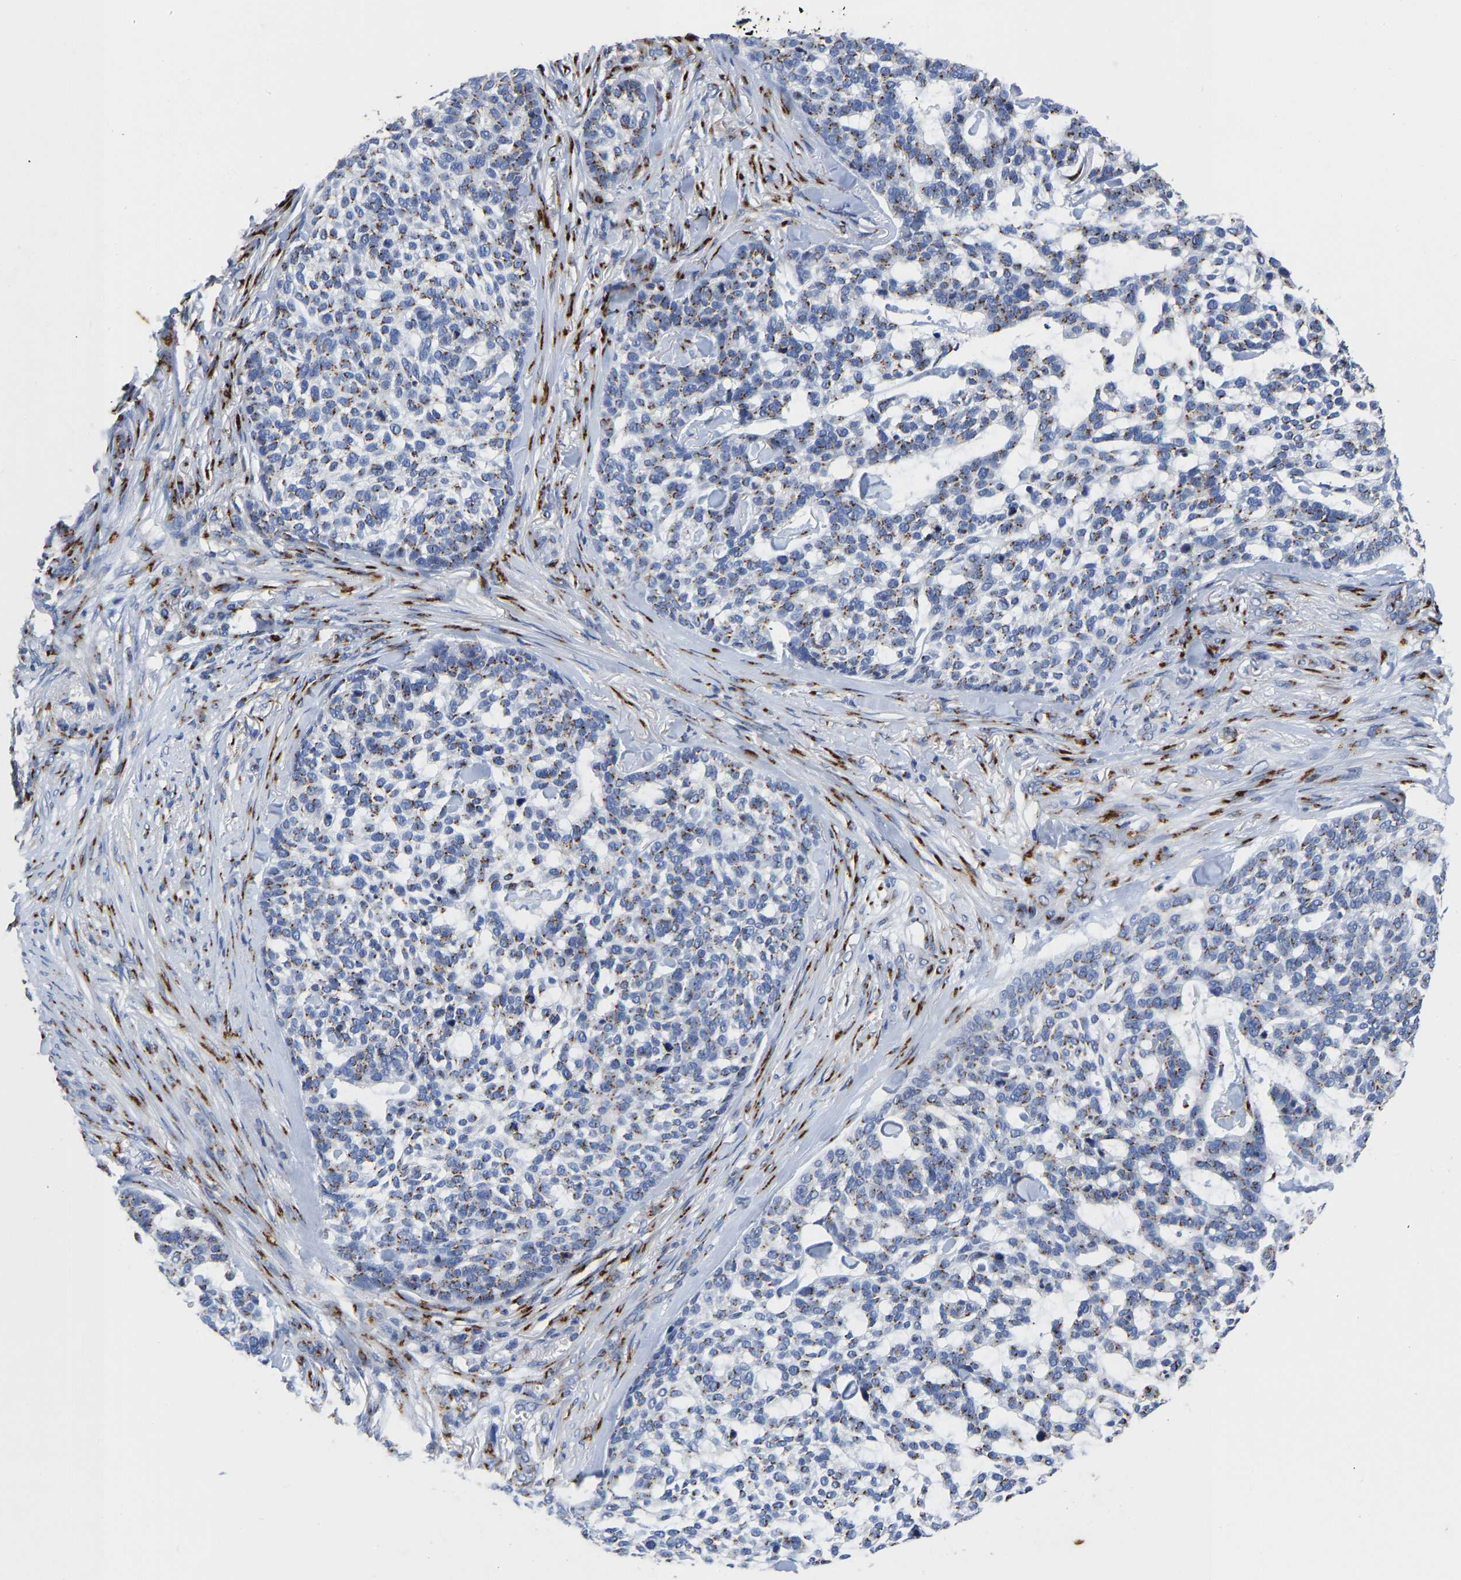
{"staining": {"intensity": "moderate", "quantity": ">75%", "location": "cytoplasmic/membranous"}, "tissue": "skin cancer", "cell_type": "Tumor cells", "image_type": "cancer", "snomed": [{"axis": "morphology", "description": "Basal cell carcinoma"}, {"axis": "topography", "description": "Skin"}], "caption": "Moderate cytoplasmic/membranous protein expression is identified in approximately >75% of tumor cells in basal cell carcinoma (skin).", "gene": "TMEM87A", "patient": {"sex": "female", "age": 64}}